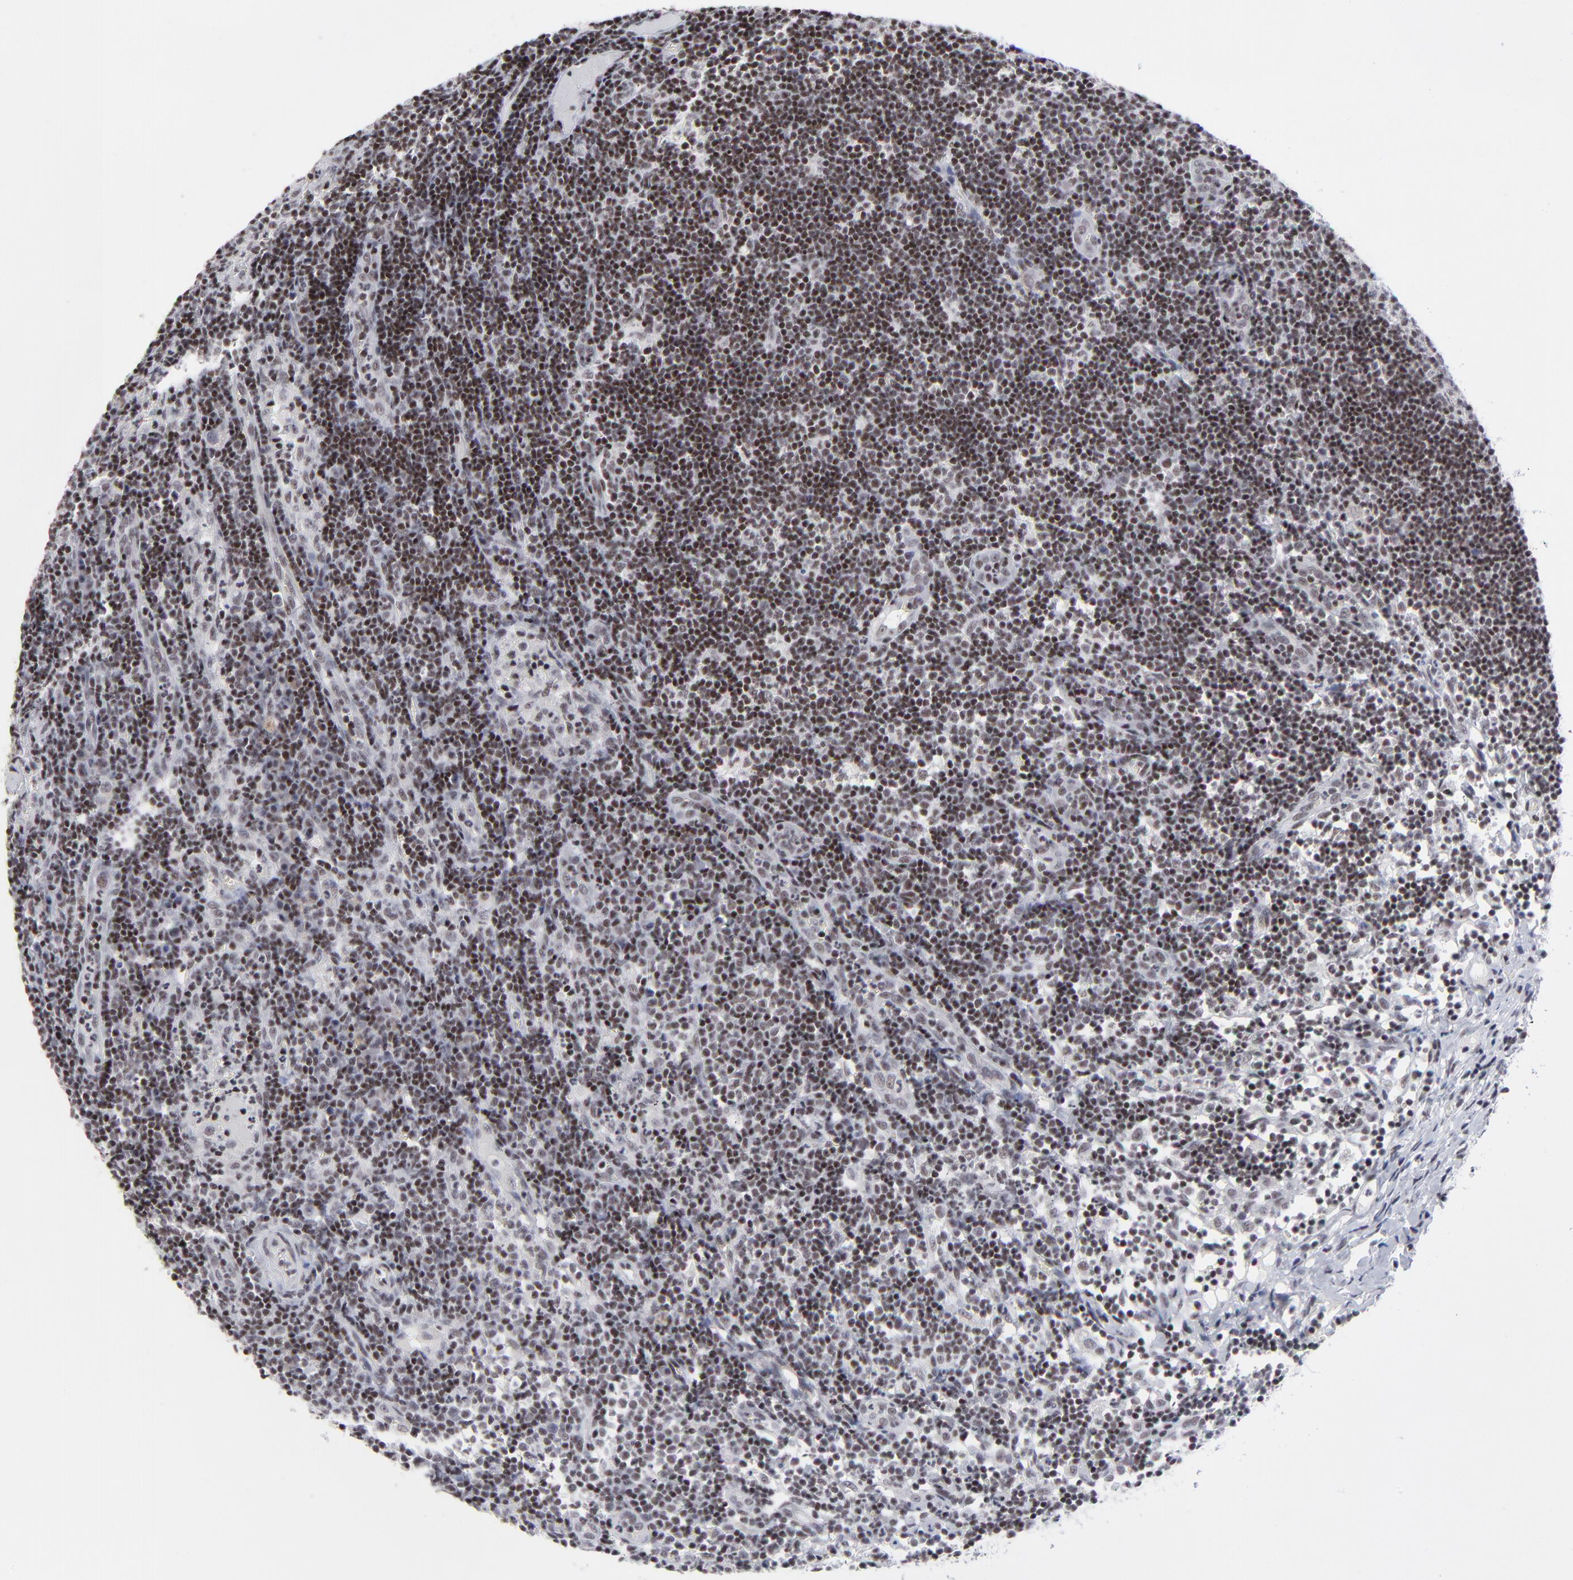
{"staining": {"intensity": "moderate", "quantity": ">75%", "location": "nuclear"}, "tissue": "lymph node", "cell_type": "Non-germinal center cells", "image_type": "normal", "snomed": [{"axis": "morphology", "description": "Normal tissue, NOS"}, {"axis": "morphology", "description": "Inflammation, NOS"}, {"axis": "topography", "description": "Lymph node"}, {"axis": "topography", "description": "Salivary gland"}], "caption": "Brown immunohistochemical staining in benign lymph node displays moderate nuclear expression in approximately >75% of non-germinal center cells.", "gene": "SP2", "patient": {"sex": "male", "age": 3}}